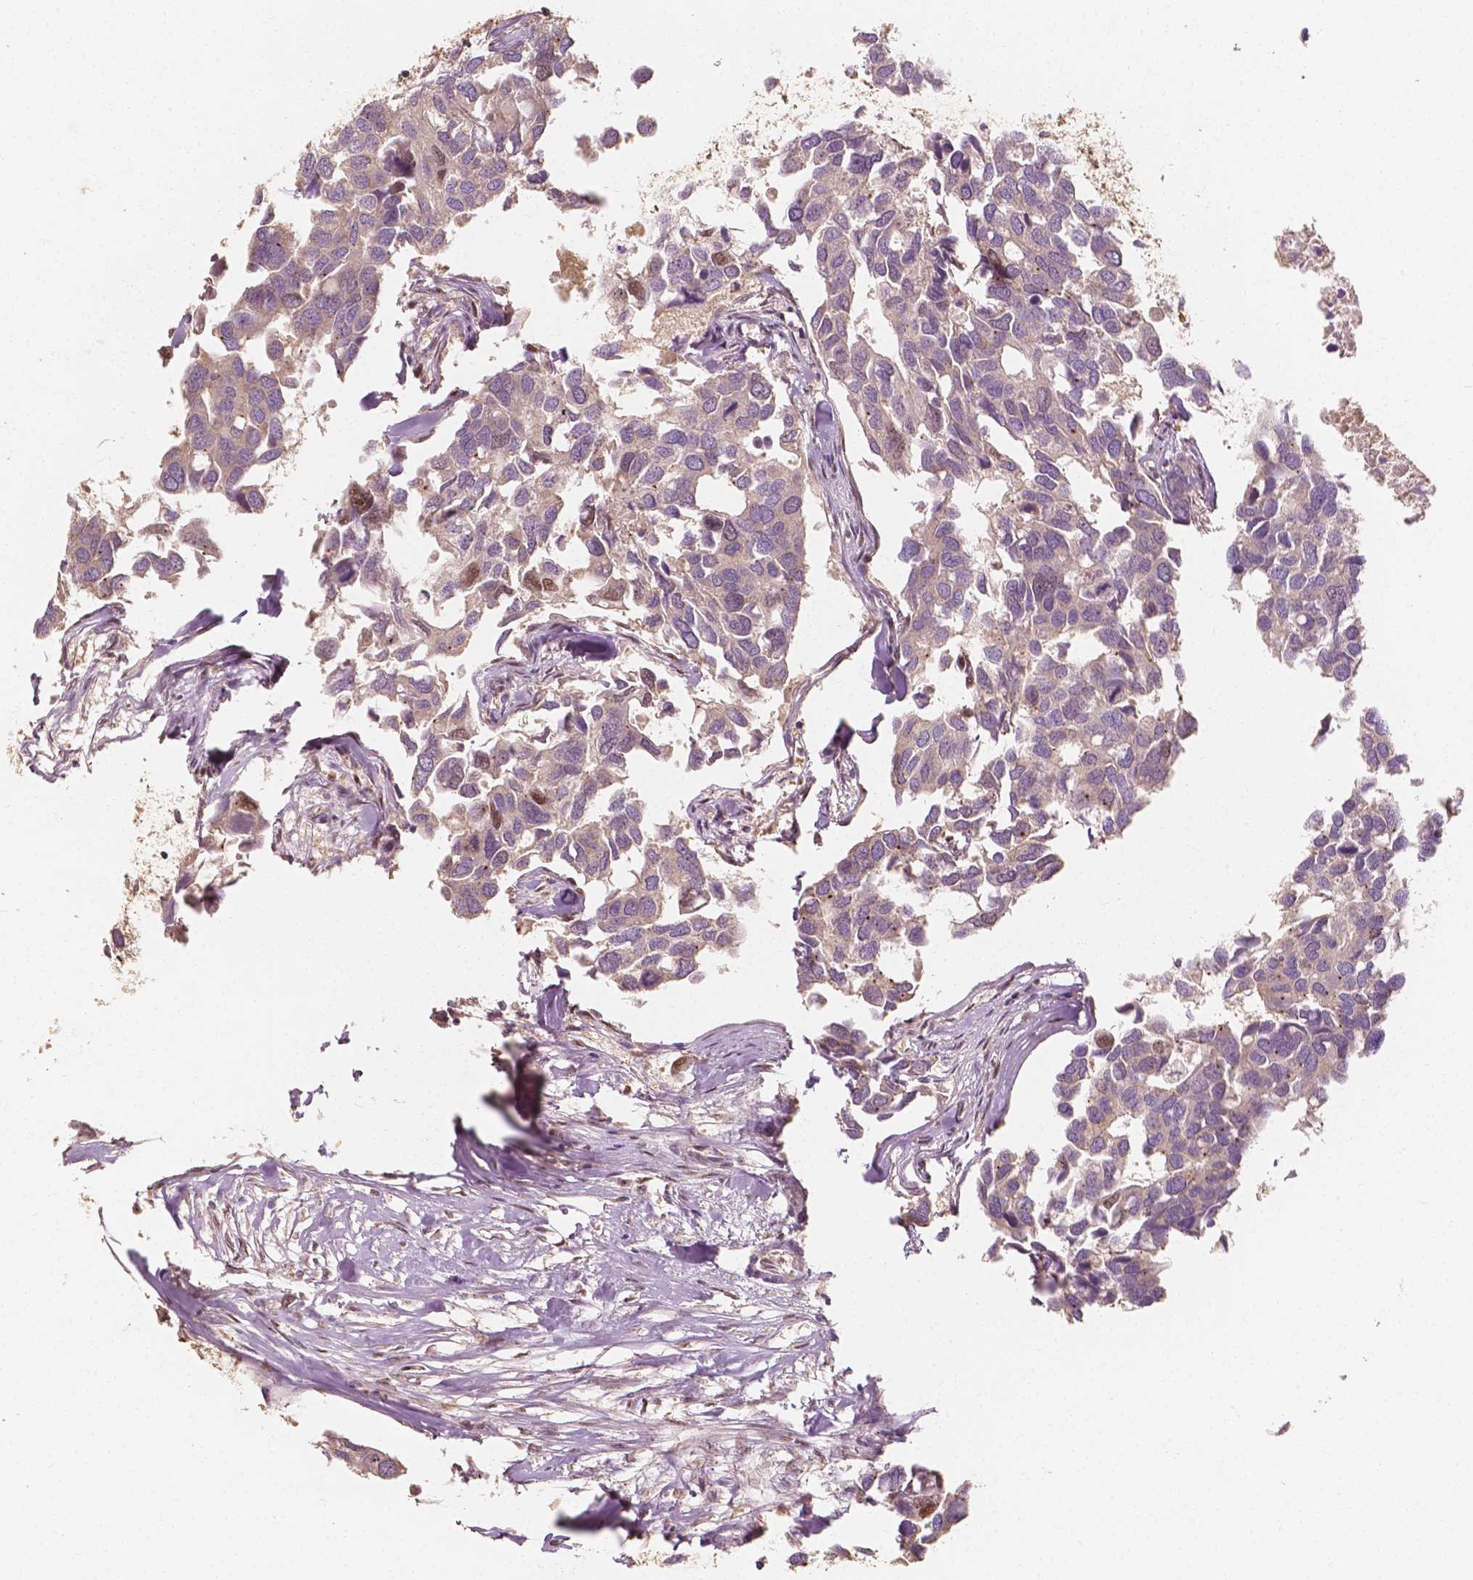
{"staining": {"intensity": "weak", "quantity": "<25%", "location": "nuclear"}, "tissue": "breast cancer", "cell_type": "Tumor cells", "image_type": "cancer", "snomed": [{"axis": "morphology", "description": "Duct carcinoma"}, {"axis": "topography", "description": "Breast"}], "caption": "The micrograph reveals no significant expression in tumor cells of invasive ductal carcinoma (breast).", "gene": "TBC1D17", "patient": {"sex": "female", "age": 83}}